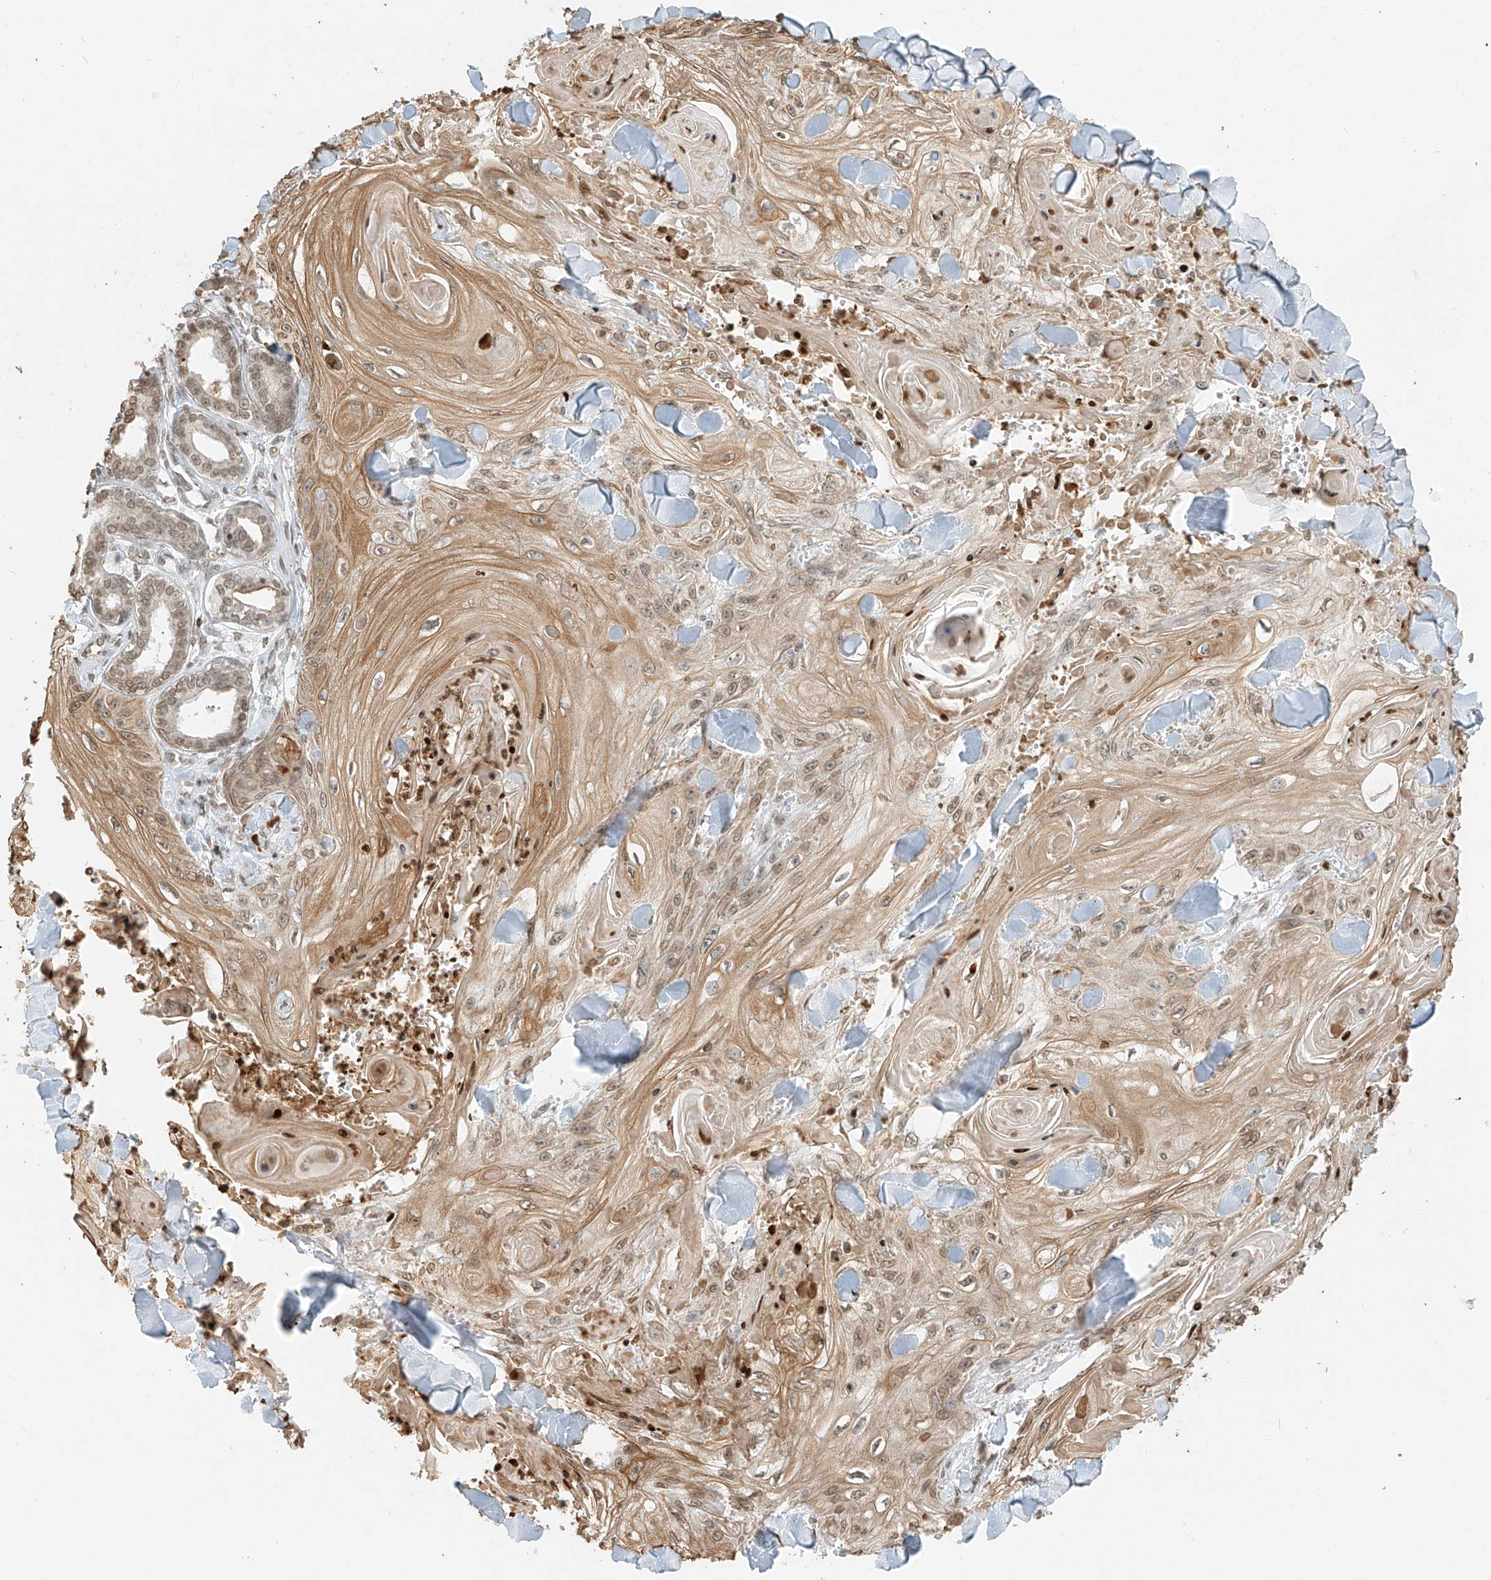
{"staining": {"intensity": "moderate", "quantity": ">75%", "location": "cytoplasmic/membranous,nuclear"}, "tissue": "skin cancer", "cell_type": "Tumor cells", "image_type": "cancer", "snomed": [{"axis": "morphology", "description": "Squamous cell carcinoma, NOS"}, {"axis": "topography", "description": "Skin"}], "caption": "DAB (3,3'-diaminobenzidine) immunohistochemical staining of skin cancer (squamous cell carcinoma) reveals moderate cytoplasmic/membranous and nuclear protein expression in approximately >75% of tumor cells. The protein is stained brown, and the nuclei are stained in blue (DAB (3,3'-diaminobenzidine) IHC with brightfield microscopy, high magnification).", "gene": "C17orf58", "patient": {"sex": "male", "age": 74}}